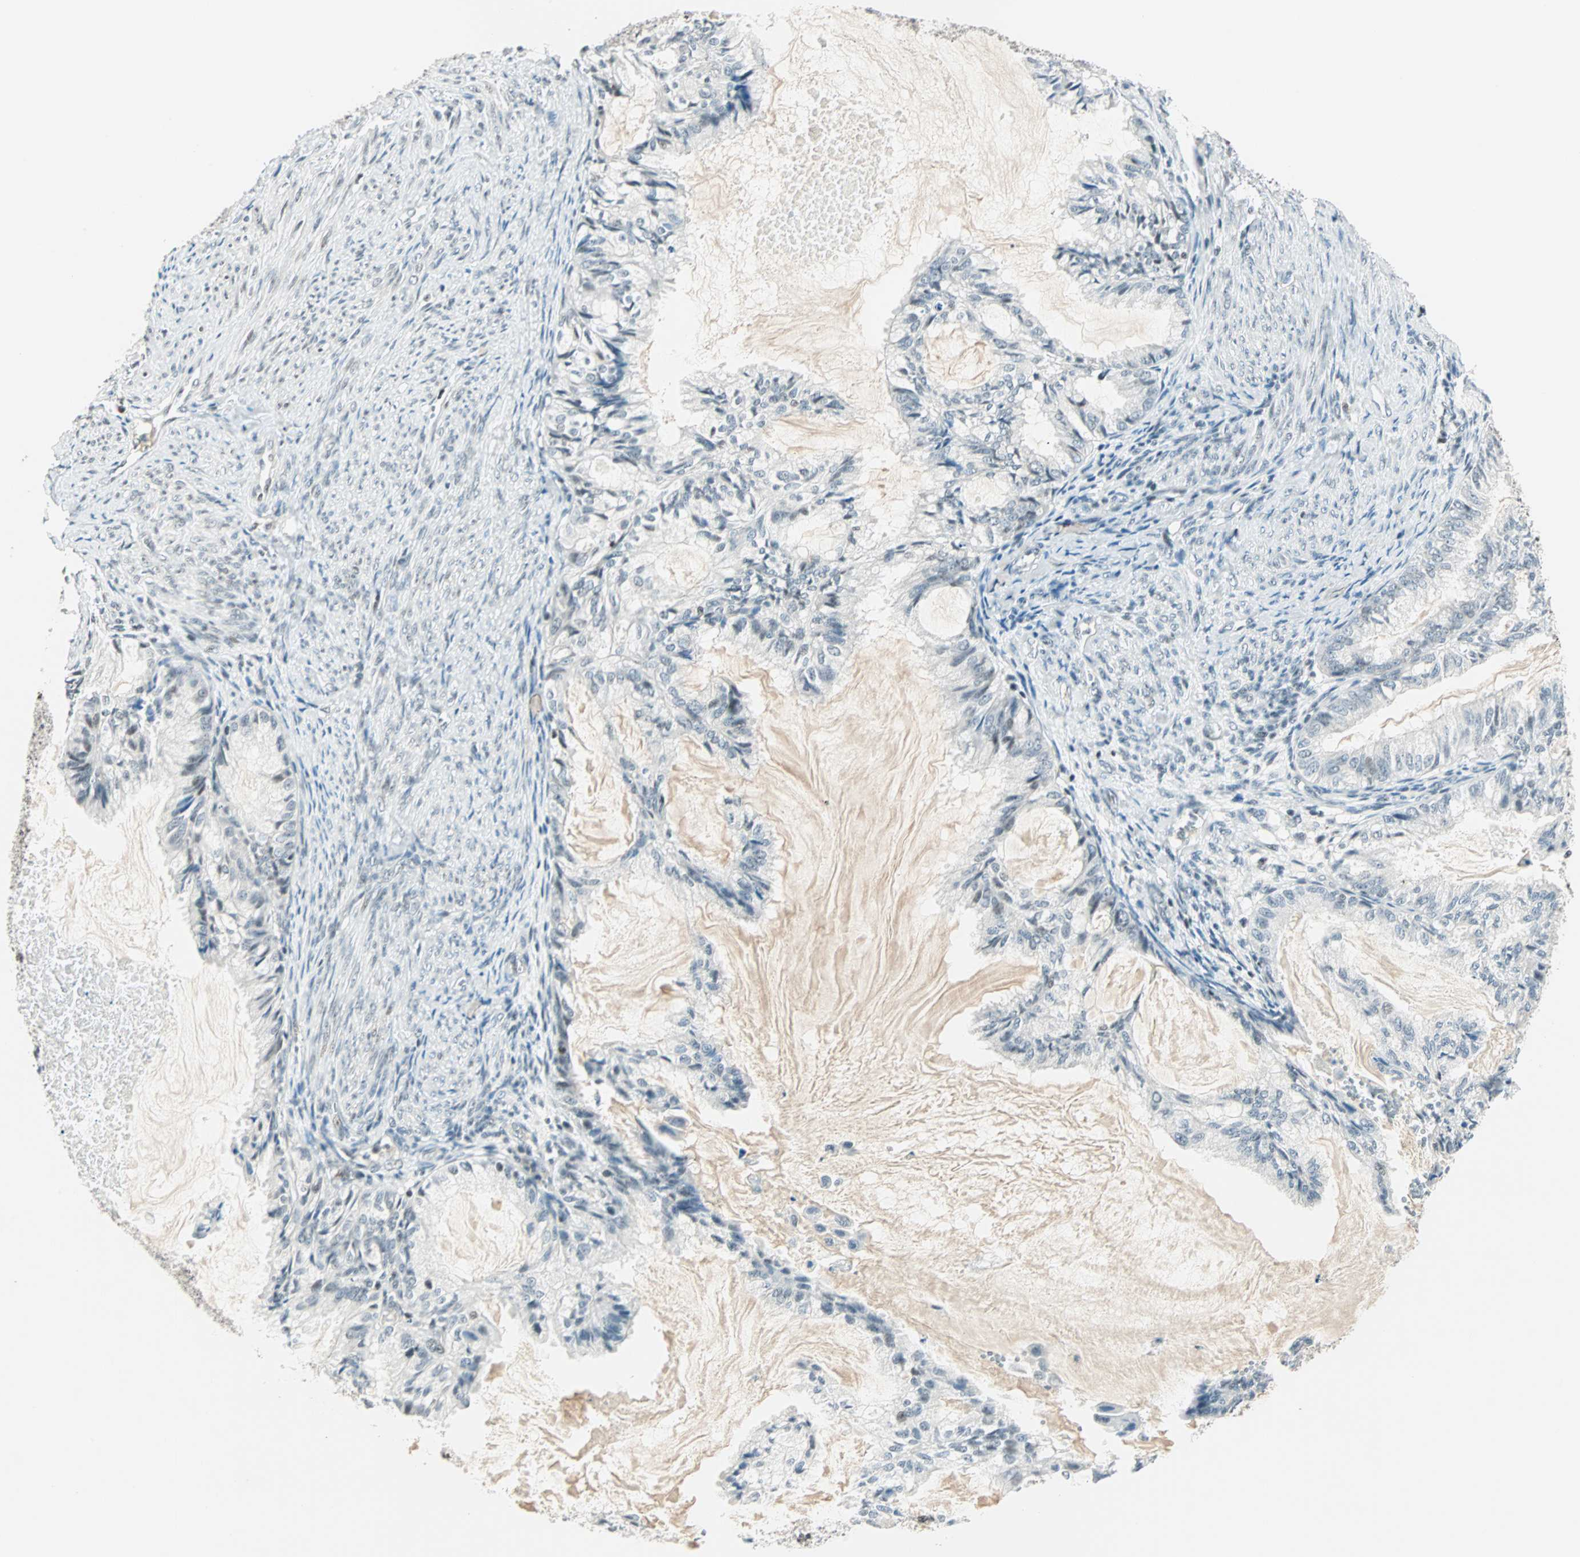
{"staining": {"intensity": "negative", "quantity": "none", "location": "none"}, "tissue": "cervical cancer", "cell_type": "Tumor cells", "image_type": "cancer", "snomed": [{"axis": "morphology", "description": "Normal tissue, NOS"}, {"axis": "morphology", "description": "Adenocarcinoma, NOS"}, {"axis": "topography", "description": "Cervix"}, {"axis": "topography", "description": "Endometrium"}], "caption": "An immunohistochemistry histopathology image of cervical cancer (adenocarcinoma) is shown. There is no staining in tumor cells of cervical cancer (adenocarcinoma).", "gene": "SIN3A", "patient": {"sex": "female", "age": 86}}